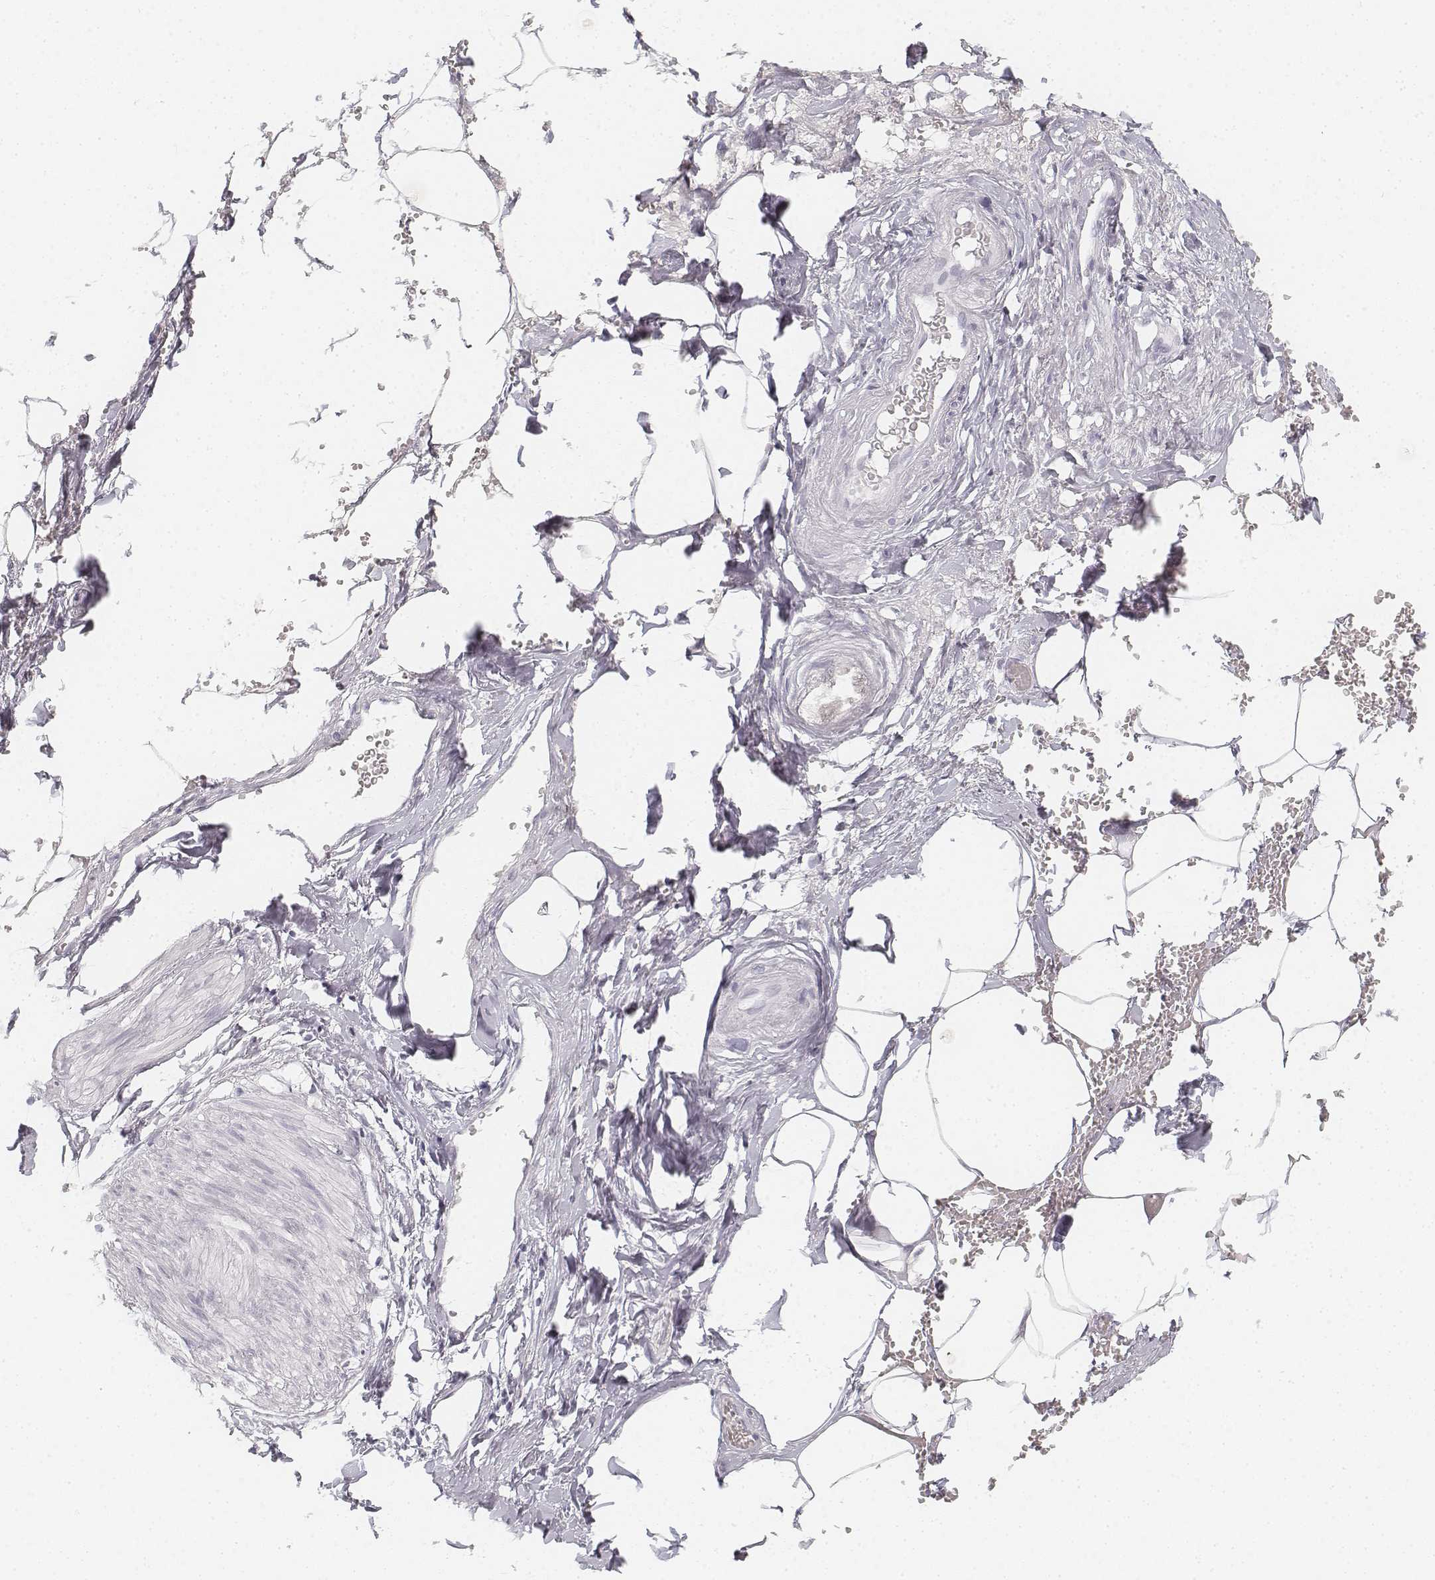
{"staining": {"intensity": "negative", "quantity": "none", "location": "none"}, "tissue": "adipose tissue", "cell_type": "Adipocytes", "image_type": "normal", "snomed": [{"axis": "morphology", "description": "Normal tissue, NOS"}, {"axis": "topography", "description": "Prostate"}, {"axis": "topography", "description": "Peripheral nerve tissue"}], "caption": "Immunohistochemical staining of normal adipose tissue reveals no significant staining in adipocytes. (Brightfield microscopy of DAB (3,3'-diaminobenzidine) immunohistochemistry (IHC) at high magnification).", "gene": "KRTAP2", "patient": {"sex": "male", "age": 55}}